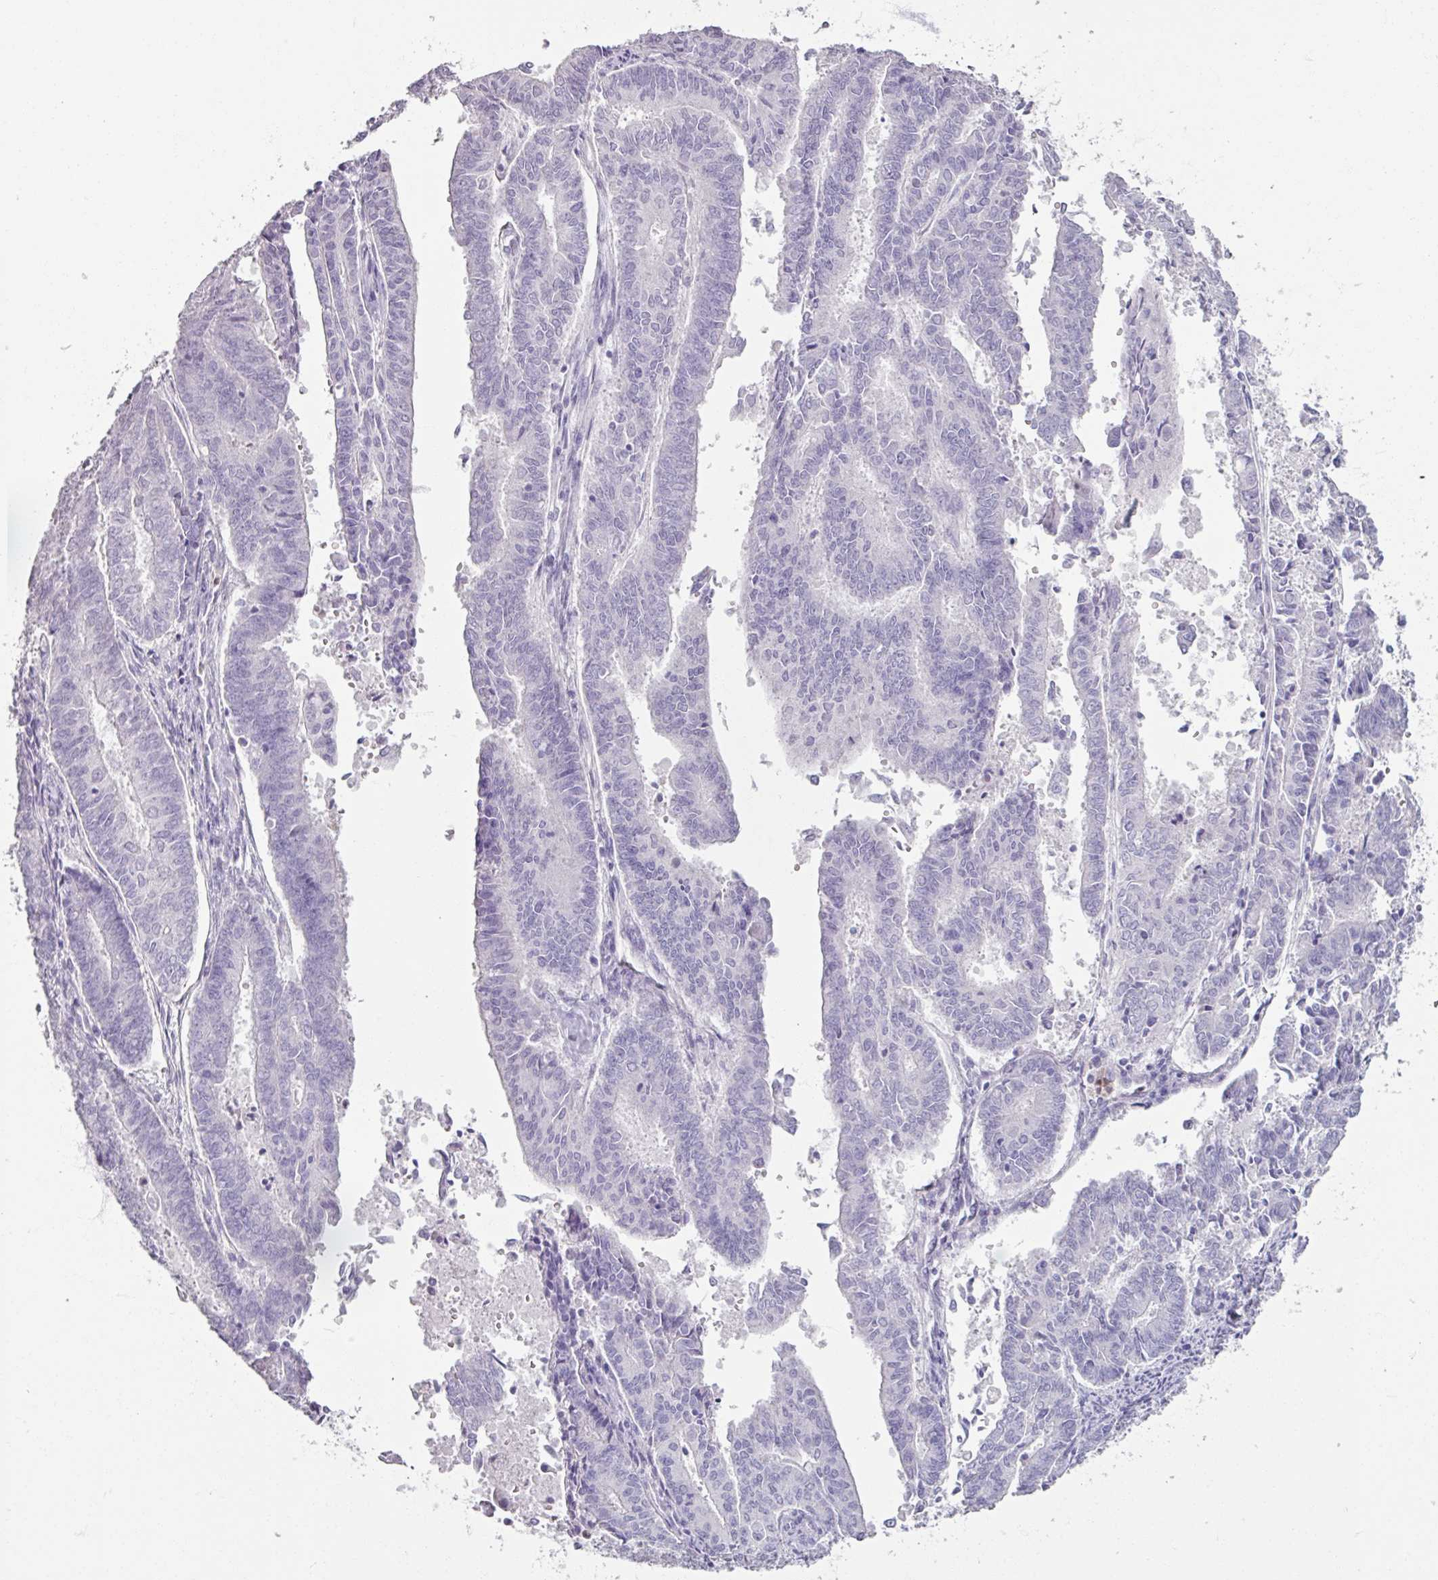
{"staining": {"intensity": "negative", "quantity": "none", "location": "none"}, "tissue": "endometrial cancer", "cell_type": "Tumor cells", "image_type": "cancer", "snomed": [{"axis": "morphology", "description": "Adenocarcinoma, NOS"}, {"axis": "topography", "description": "Endometrium"}], "caption": "A photomicrograph of endometrial adenocarcinoma stained for a protein demonstrates no brown staining in tumor cells.", "gene": "ARG1", "patient": {"sex": "female", "age": 59}}